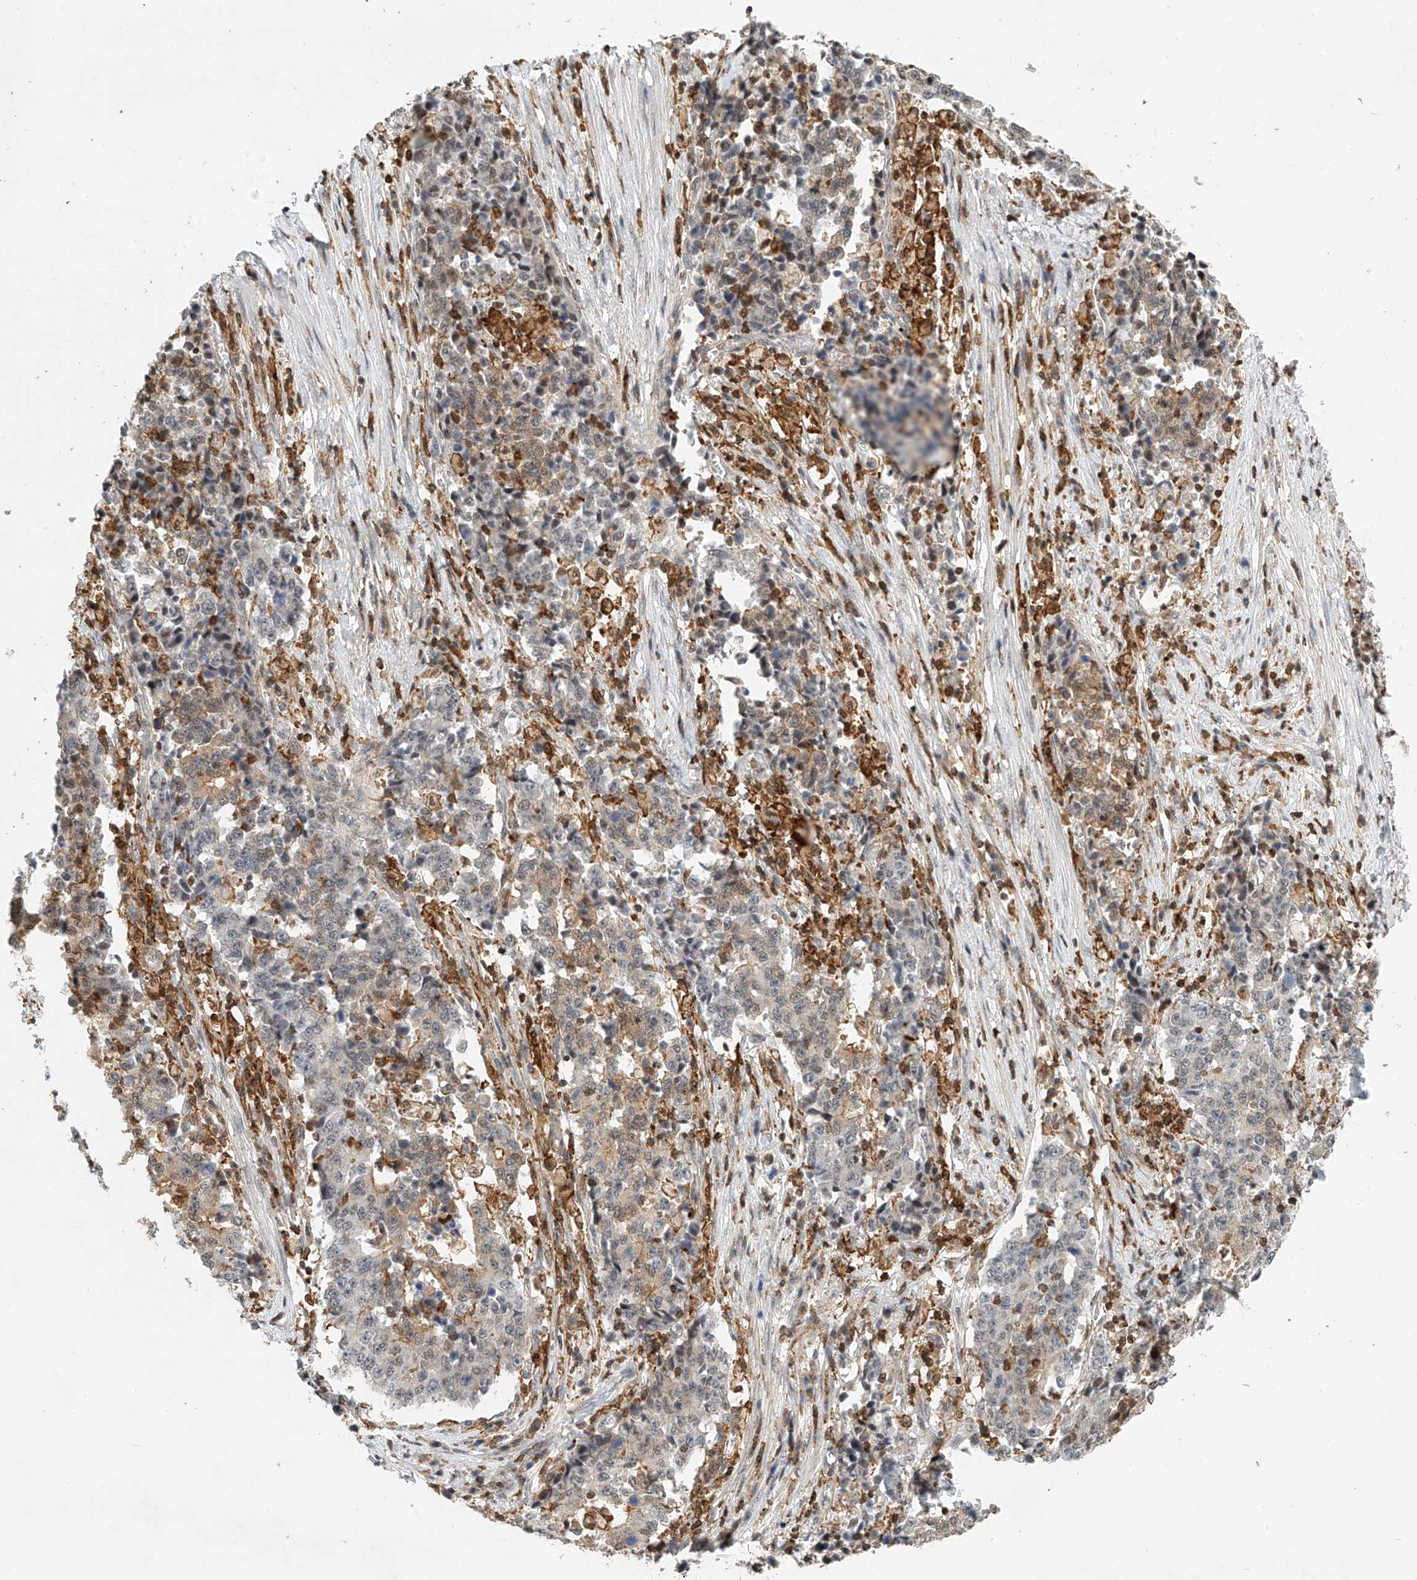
{"staining": {"intensity": "weak", "quantity": "<25%", "location": "cytoplasmic/membranous"}, "tissue": "stomach cancer", "cell_type": "Tumor cells", "image_type": "cancer", "snomed": [{"axis": "morphology", "description": "Adenocarcinoma, NOS"}, {"axis": "topography", "description": "Stomach"}], "caption": "The image demonstrates no staining of tumor cells in stomach cancer (adenocarcinoma). The staining is performed using DAB (3,3'-diaminobenzidine) brown chromogen with nuclei counter-stained in using hematoxylin.", "gene": "MICAL1", "patient": {"sex": "male", "age": 59}}